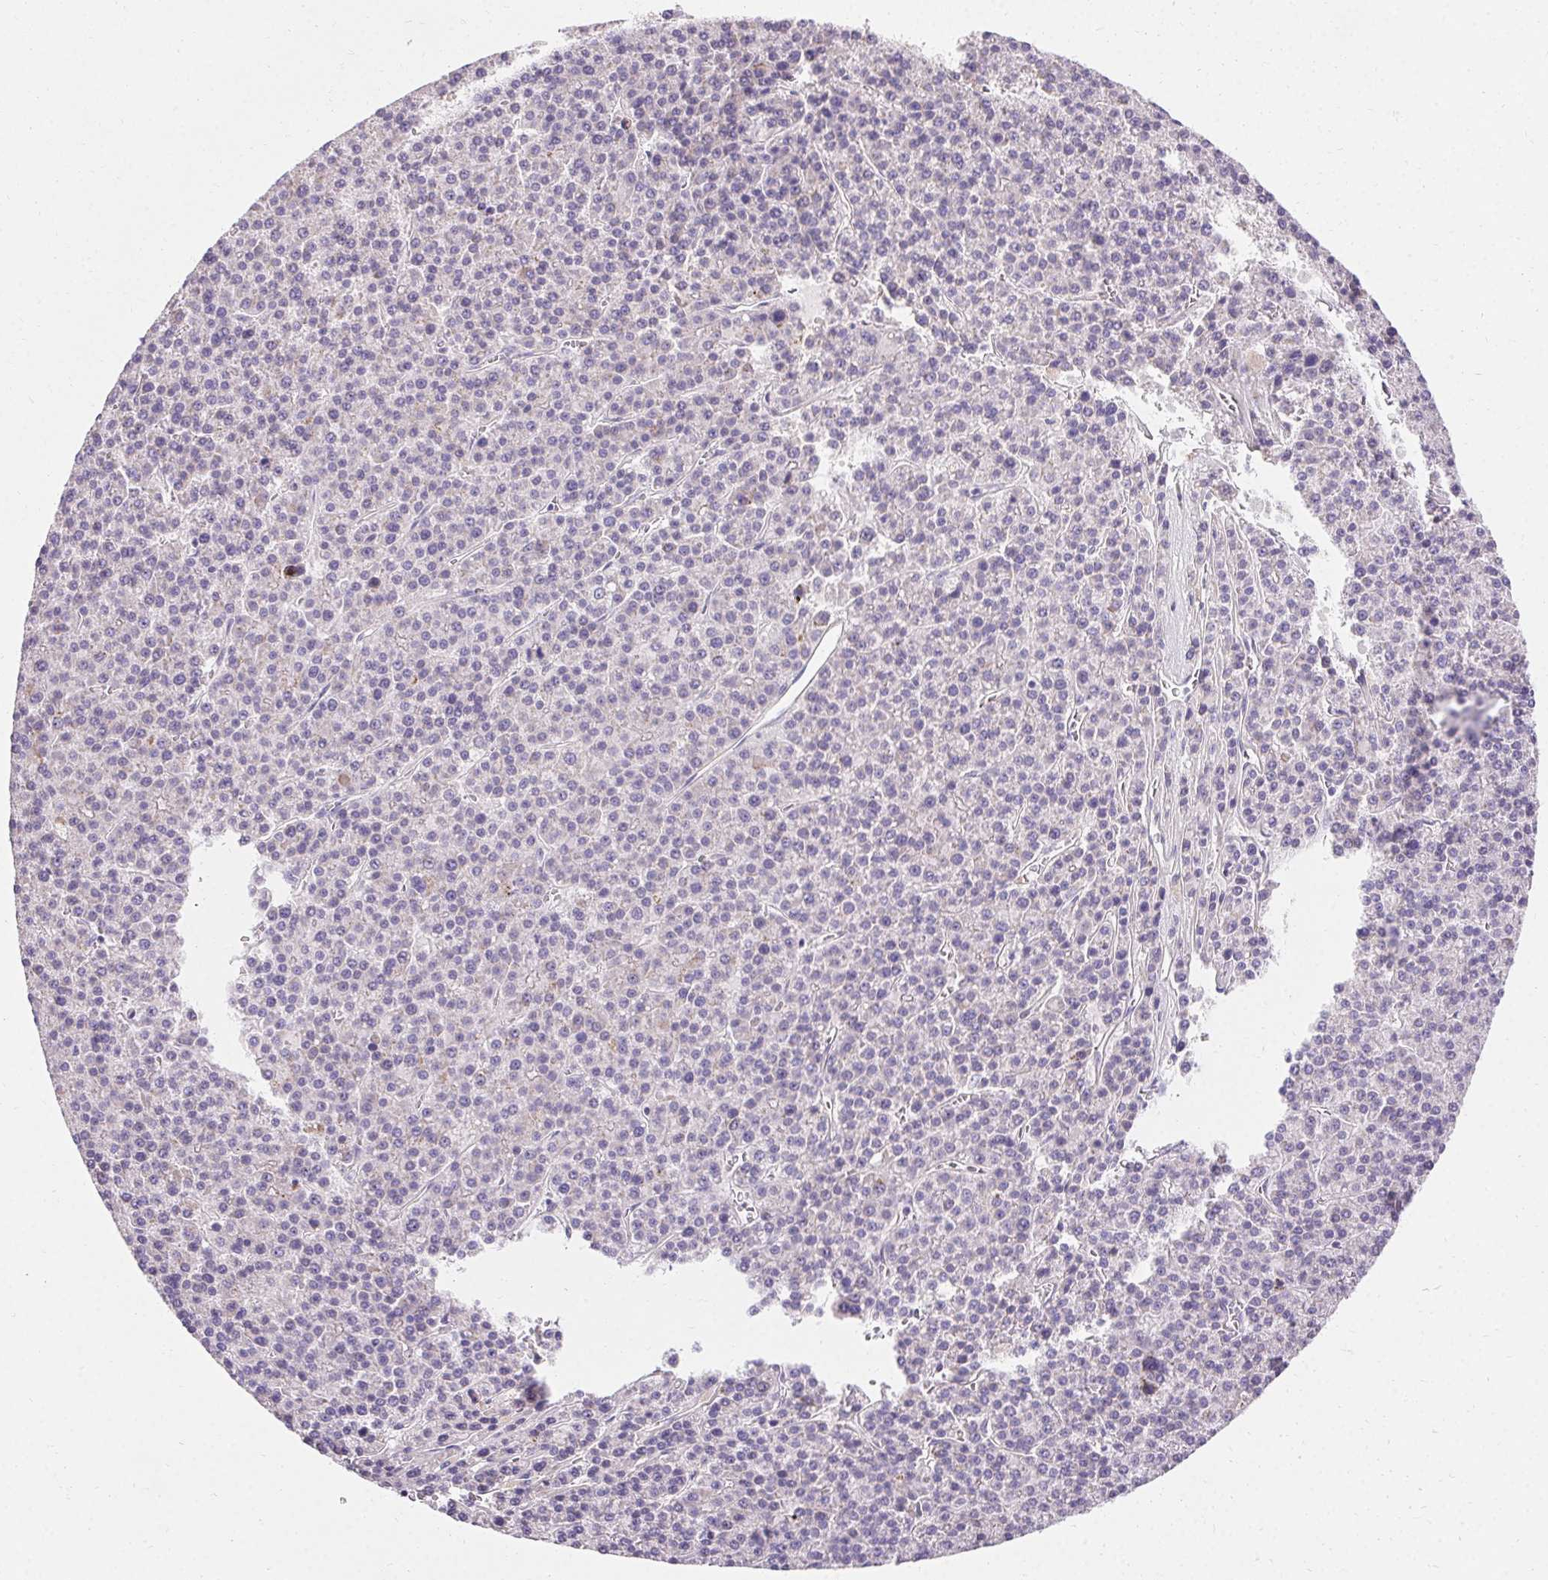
{"staining": {"intensity": "negative", "quantity": "none", "location": "none"}, "tissue": "liver cancer", "cell_type": "Tumor cells", "image_type": "cancer", "snomed": [{"axis": "morphology", "description": "Carcinoma, Hepatocellular, NOS"}, {"axis": "topography", "description": "Liver"}], "caption": "Tumor cells show no significant protein positivity in liver cancer (hepatocellular carcinoma). Nuclei are stained in blue.", "gene": "TRIP13", "patient": {"sex": "female", "age": 58}}